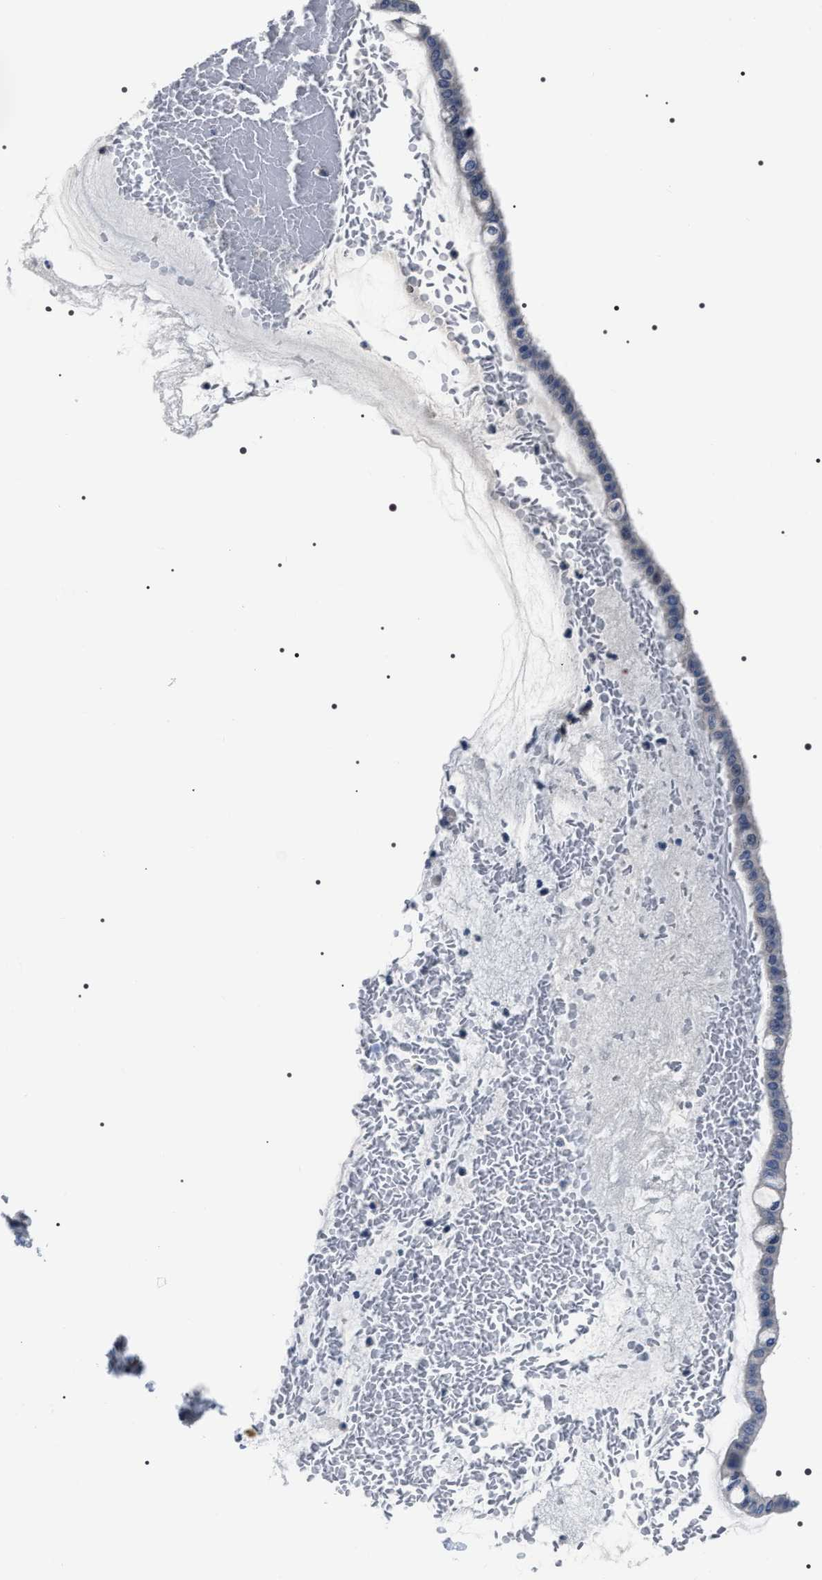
{"staining": {"intensity": "negative", "quantity": "none", "location": "none"}, "tissue": "ovarian cancer", "cell_type": "Tumor cells", "image_type": "cancer", "snomed": [{"axis": "morphology", "description": "Cystadenocarcinoma, mucinous, NOS"}, {"axis": "topography", "description": "Ovary"}], "caption": "This is an immunohistochemistry (IHC) histopathology image of human ovarian cancer (mucinous cystadenocarcinoma). There is no staining in tumor cells.", "gene": "PKD1L1", "patient": {"sex": "female", "age": 73}}